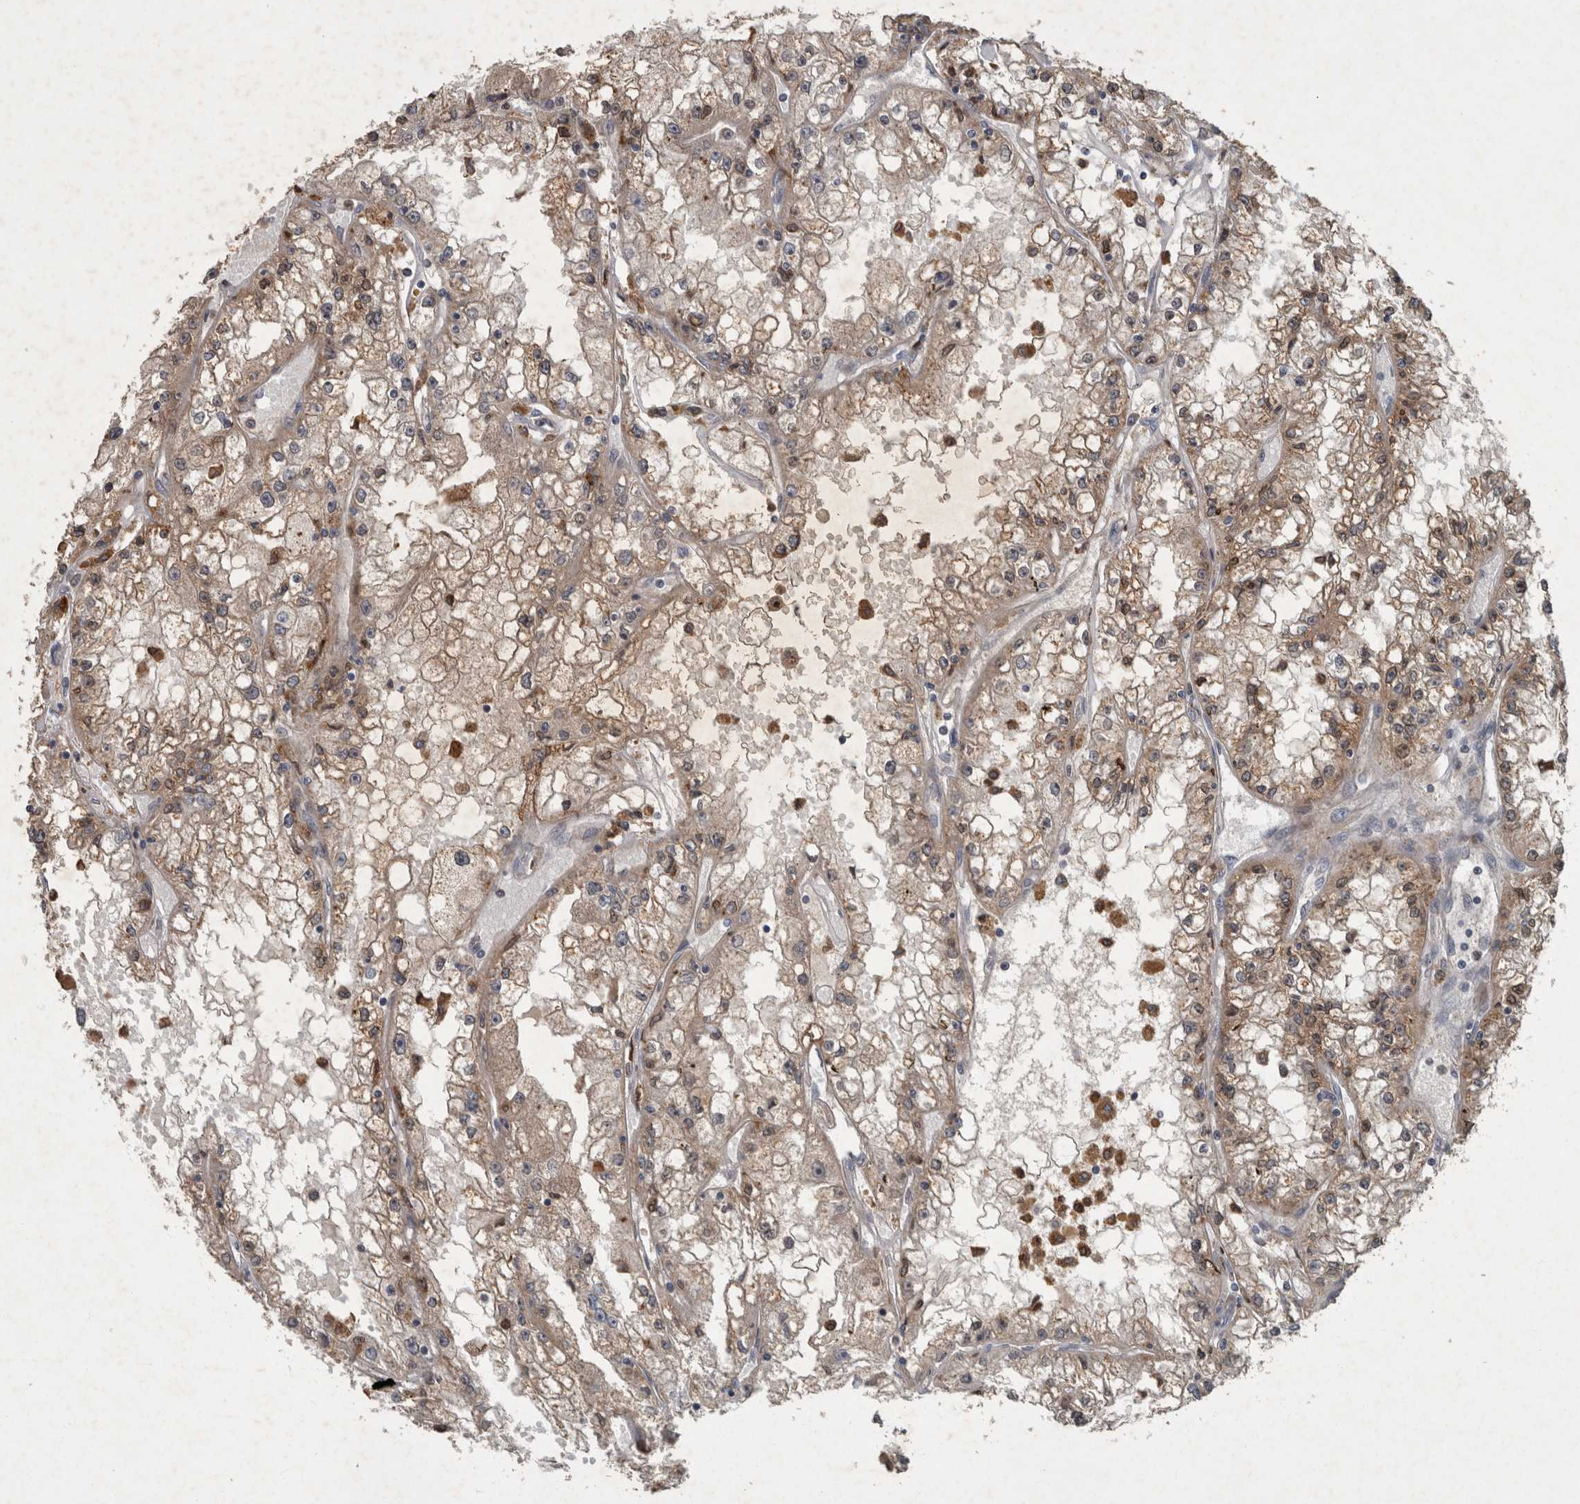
{"staining": {"intensity": "weak", "quantity": ">75%", "location": "cytoplasmic/membranous"}, "tissue": "renal cancer", "cell_type": "Tumor cells", "image_type": "cancer", "snomed": [{"axis": "morphology", "description": "Adenocarcinoma, NOS"}, {"axis": "topography", "description": "Kidney"}], "caption": "High-power microscopy captured an IHC photomicrograph of renal cancer (adenocarcinoma), revealing weak cytoplasmic/membranous expression in about >75% of tumor cells. Using DAB (3,3'-diaminobenzidine) (brown) and hematoxylin (blue) stains, captured at high magnification using brightfield microscopy.", "gene": "PPP1R3C", "patient": {"sex": "male", "age": 56}}